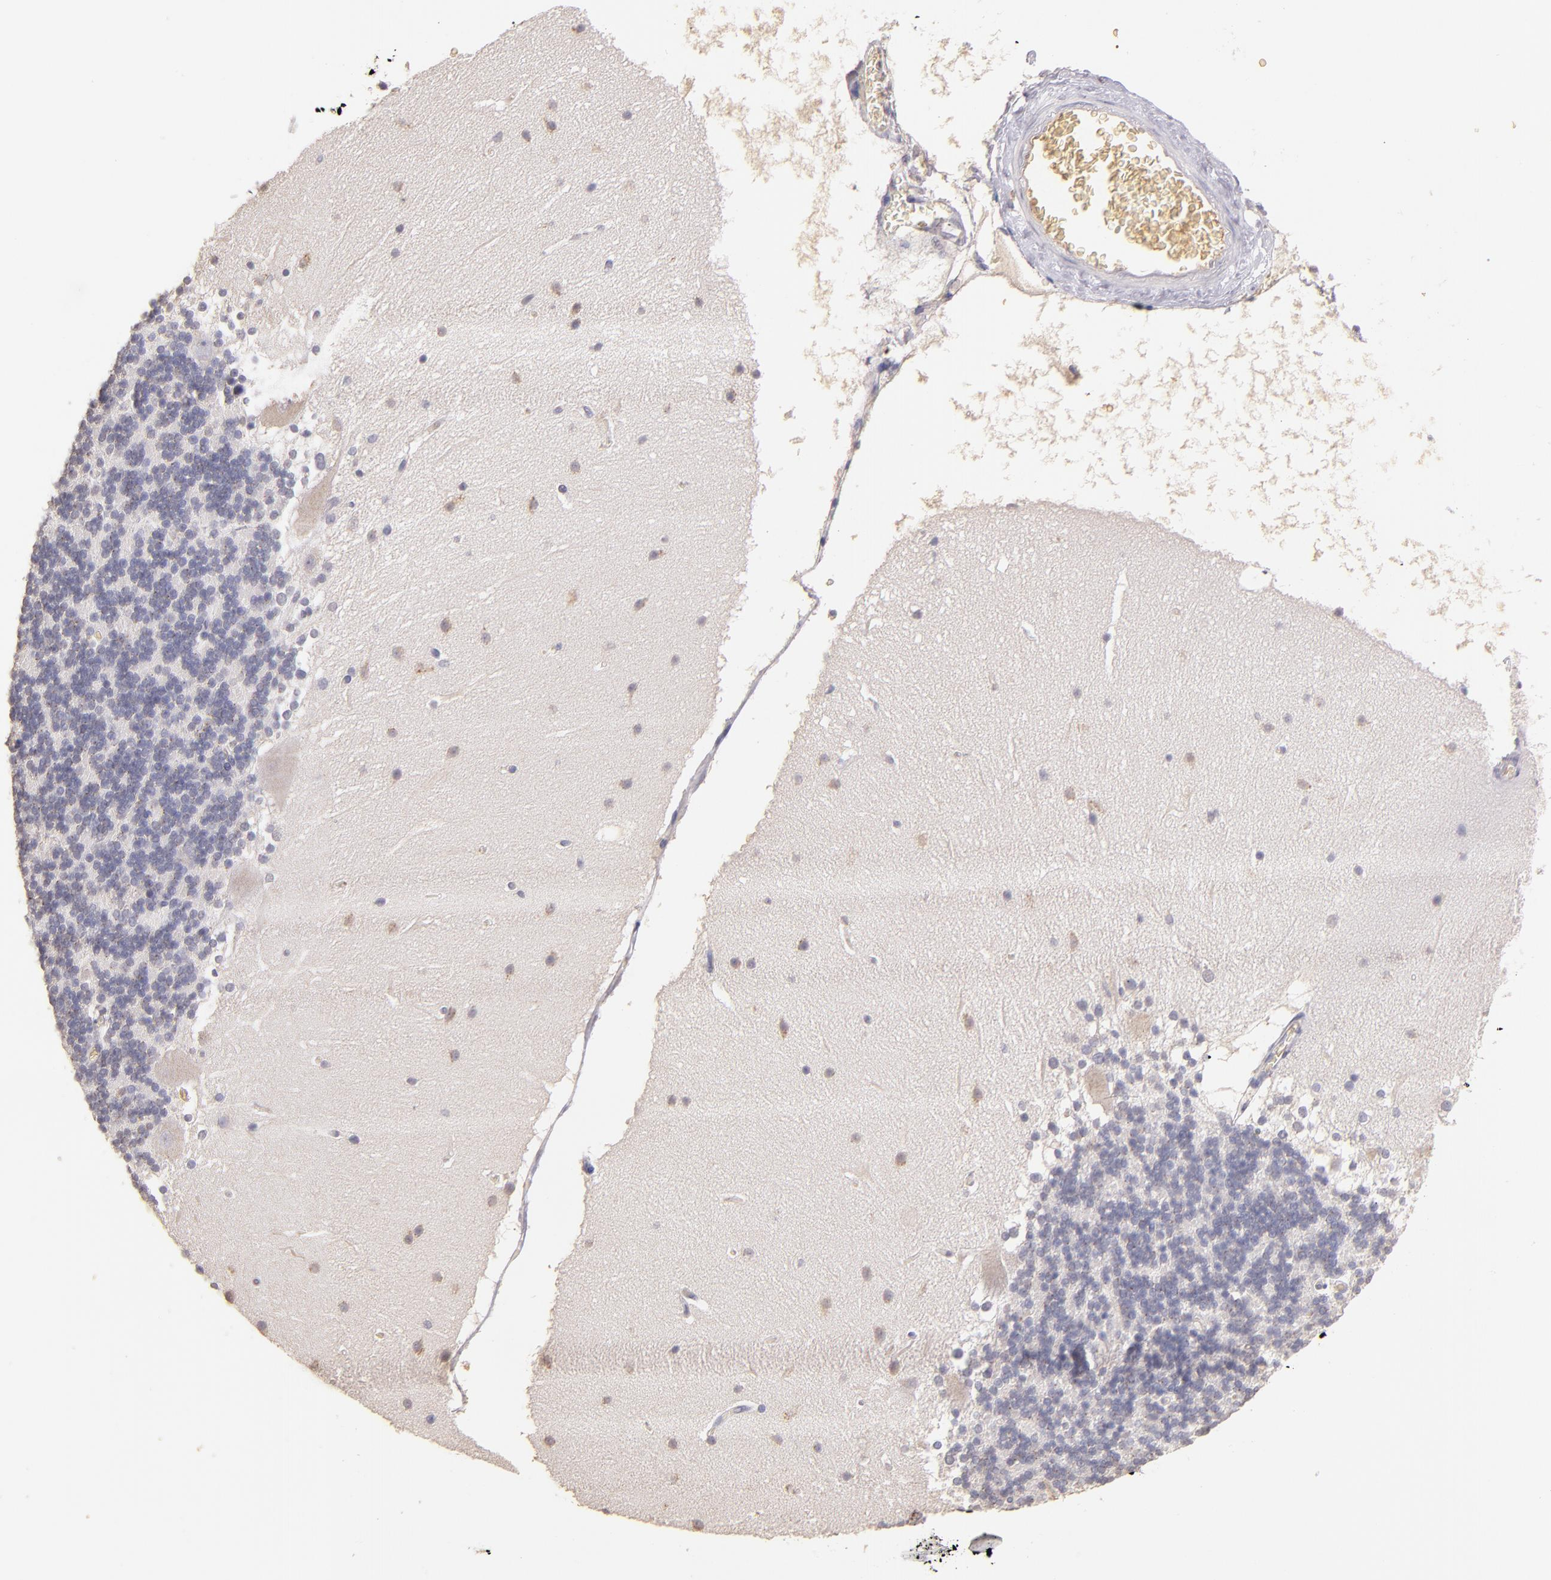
{"staining": {"intensity": "negative", "quantity": "none", "location": "none"}, "tissue": "cerebellum", "cell_type": "Cells in granular layer", "image_type": "normal", "snomed": [{"axis": "morphology", "description": "Normal tissue, NOS"}, {"axis": "topography", "description": "Cerebellum"}], "caption": "Immunohistochemistry (IHC) of unremarkable cerebellum exhibits no positivity in cells in granular layer. Brightfield microscopy of immunohistochemistry stained with DAB (brown) and hematoxylin (blue), captured at high magnification.", "gene": "SERPINC1", "patient": {"sex": "female", "age": 19}}